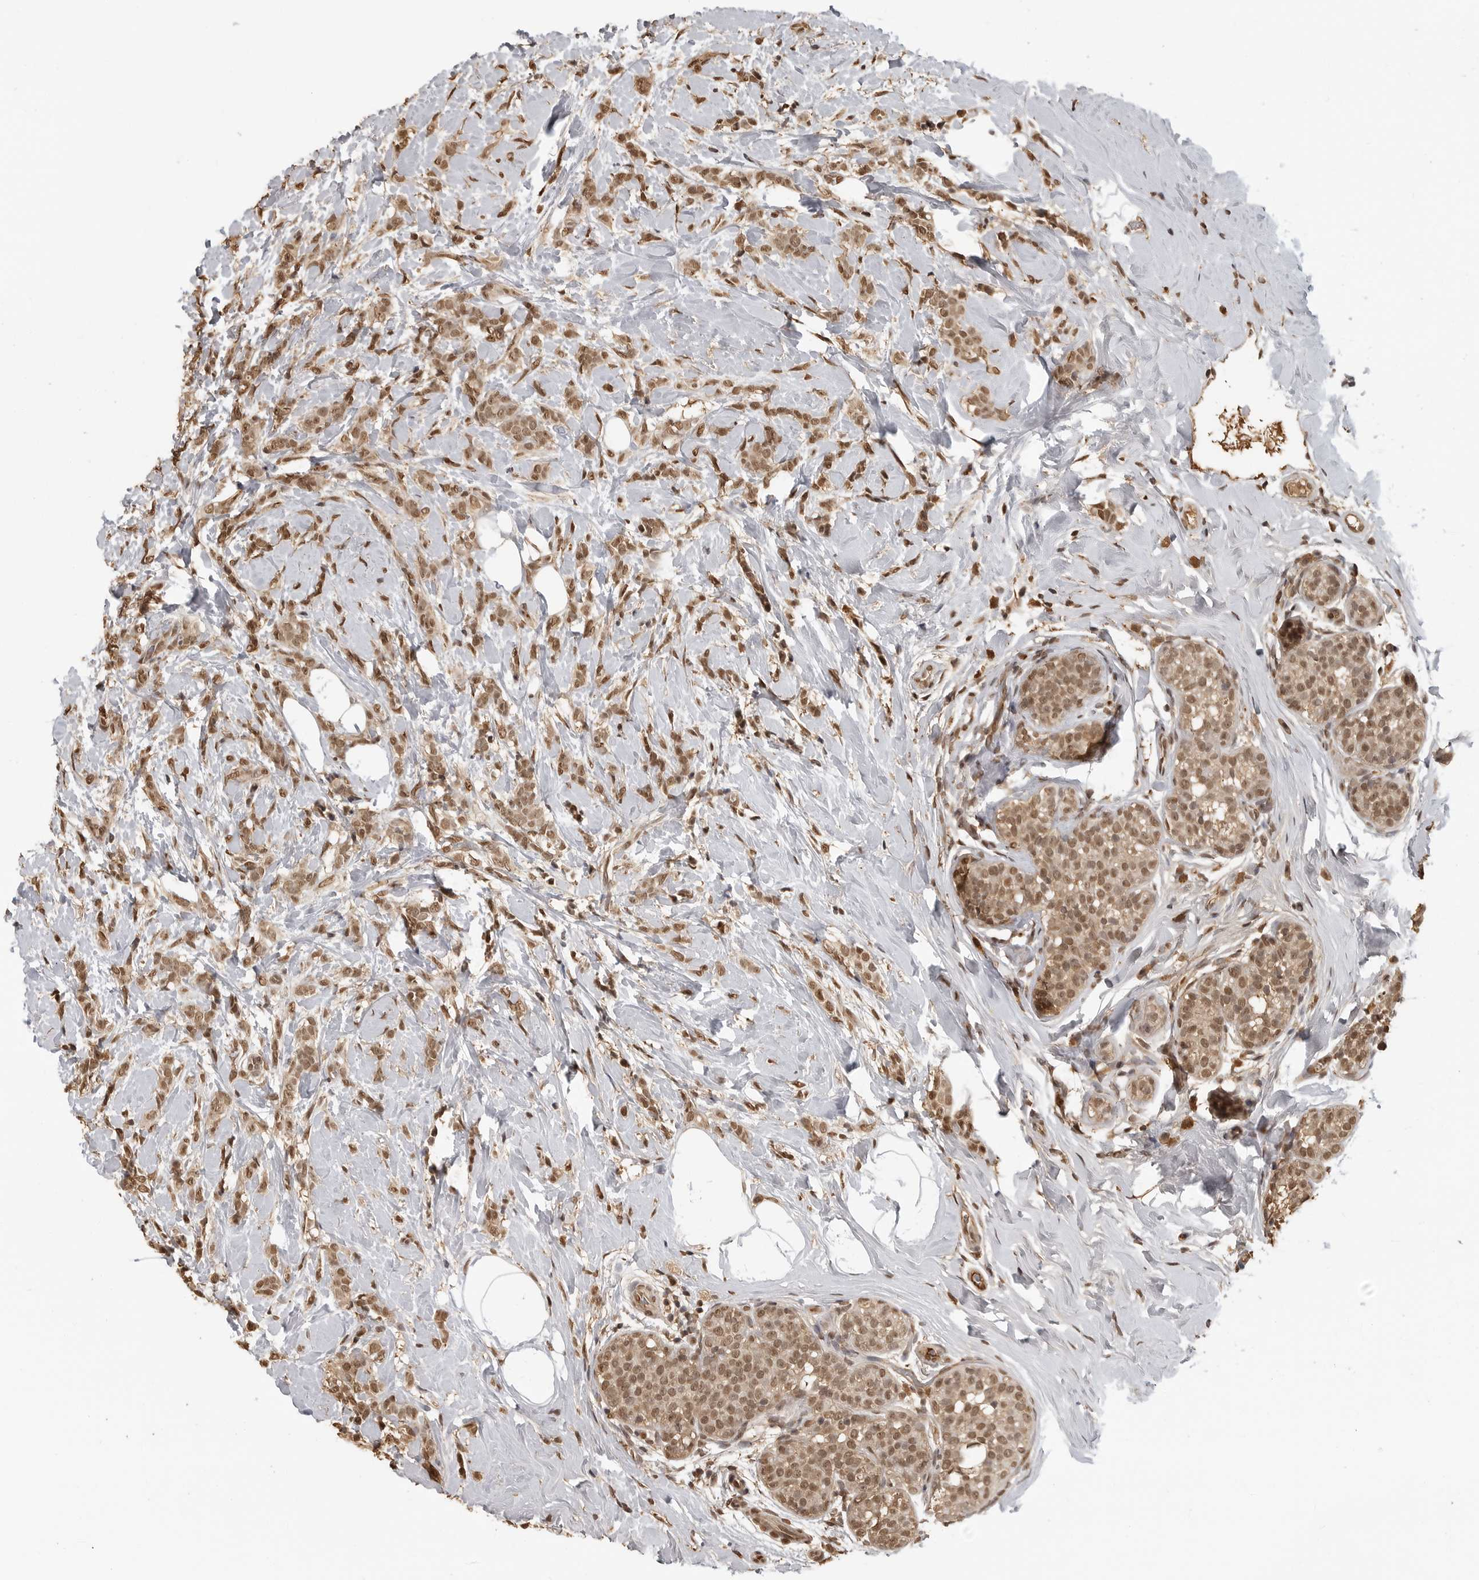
{"staining": {"intensity": "moderate", "quantity": ">75%", "location": "nuclear"}, "tissue": "breast cancer", "cell_type": "Tumor cells", "image_type": "cancer", "snomed": [{"axis": "morphology", "description": "Lobular carcinoma, in situ"}, {"axis": "morphology", "description": "Lobular carcinoma"}, {"axis": "topography", "description": "Breast"}], "caption": "Breast lobular carcinoma tissue demonstrates moderate nuclear staining in about >75% of tumor cells (brown staining indicates protein expression, while blue staining denotes nuclei).", "gene": "CLOCK", "patient": {"sex": "female", "age": 41}}